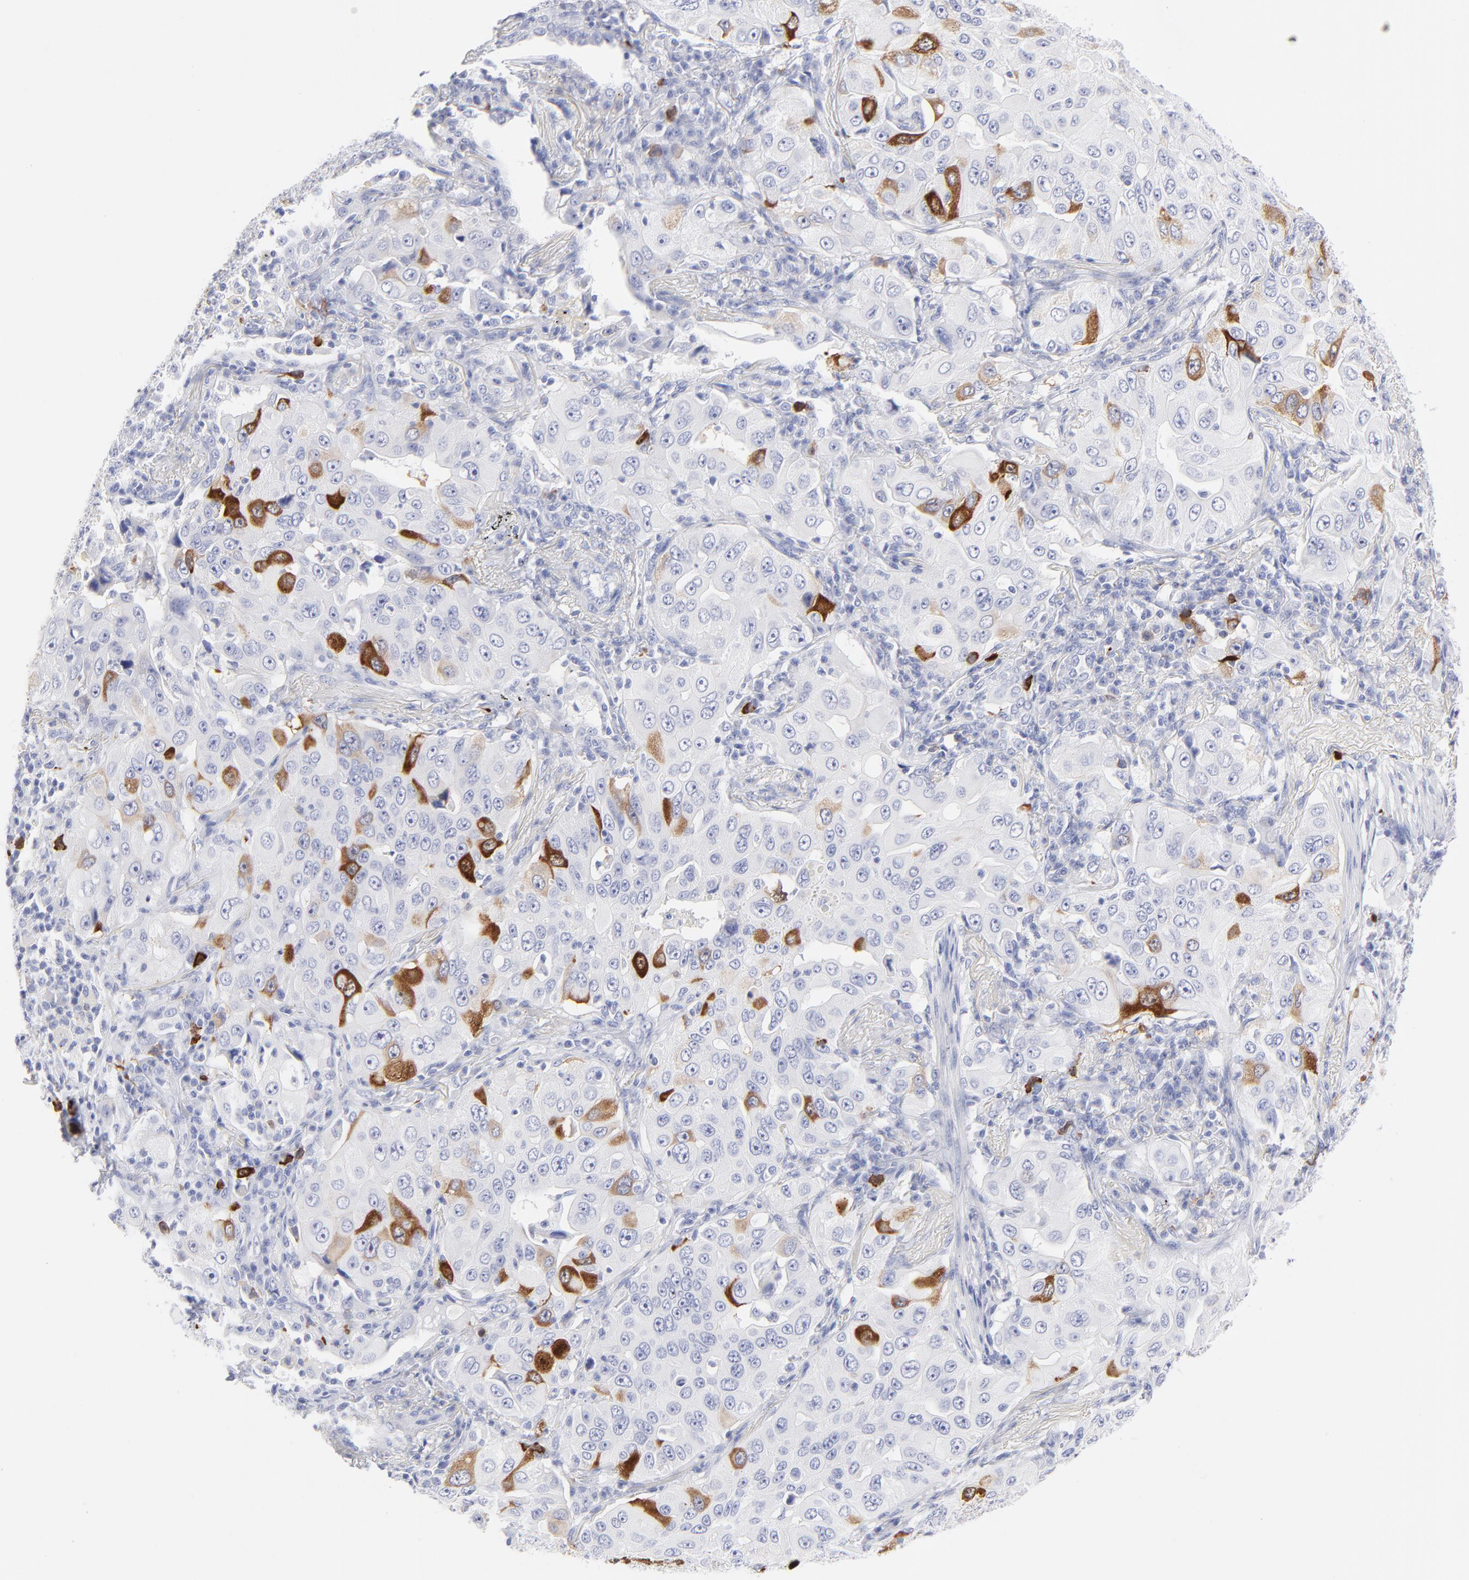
{"staining": {"intensity": "moderate", "quantity": "<25%", "location": "cytoplasmic/membranous"}, "tissue": "lung cancer", "cell_type": "Tumor cells", "image_type": "cancer", "snomed": [{"axis": "morphology", "description": "Adenocarcinoma, NOS"}, {"axis": "topography", "description": "Lung"}], "caption": "IHC image of human lung cancer stained for a protein (brown), which shows low levels of moderate cytoplasmic/membranous positivity in approximately <25% of tumor cells.", "gene": "CCNB1", "patient": {"sex": "male", "age": 84}}